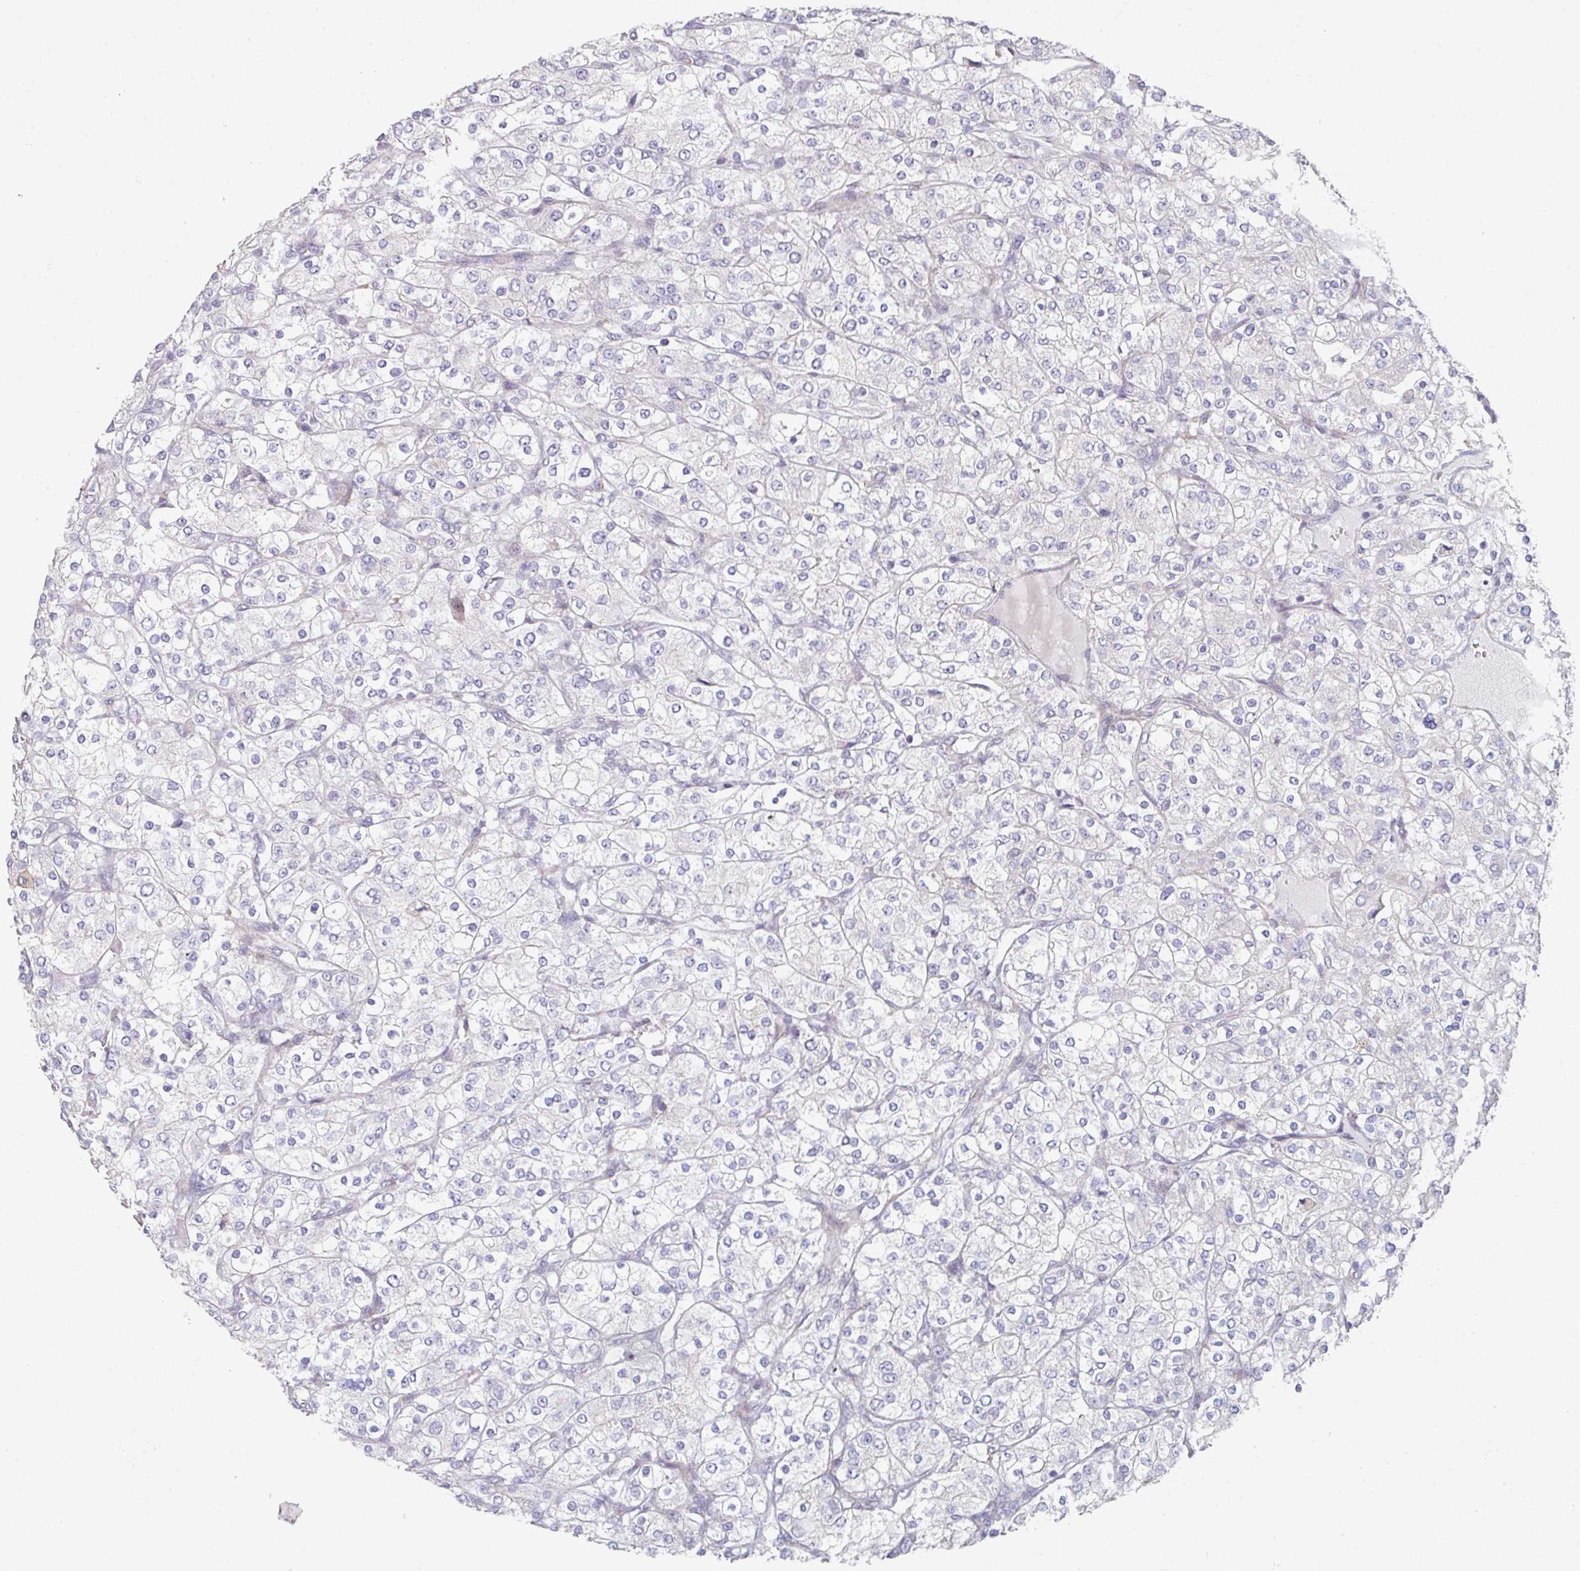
{"staining": {"intensity": "negative", "quantity": "none", "location": "none"}, "tissue": "renal cancer", "cell_type": "Tumor cells", "image_type": "cancer", "snomed": [{"axis": "morphology", "description": "Adenocarcinoma, NOS"}, {"axis": "topography", "description": "Kidney"}], "caption": "This histopathology image is of renal cancer stained with immunohistochemistry (IHC) to label a protein in brown with the nuclei are counter-stained blue. There is no staining in tumor cells.", "gene": "WSB2", "patient": {"sex": "male", "age": 80}}